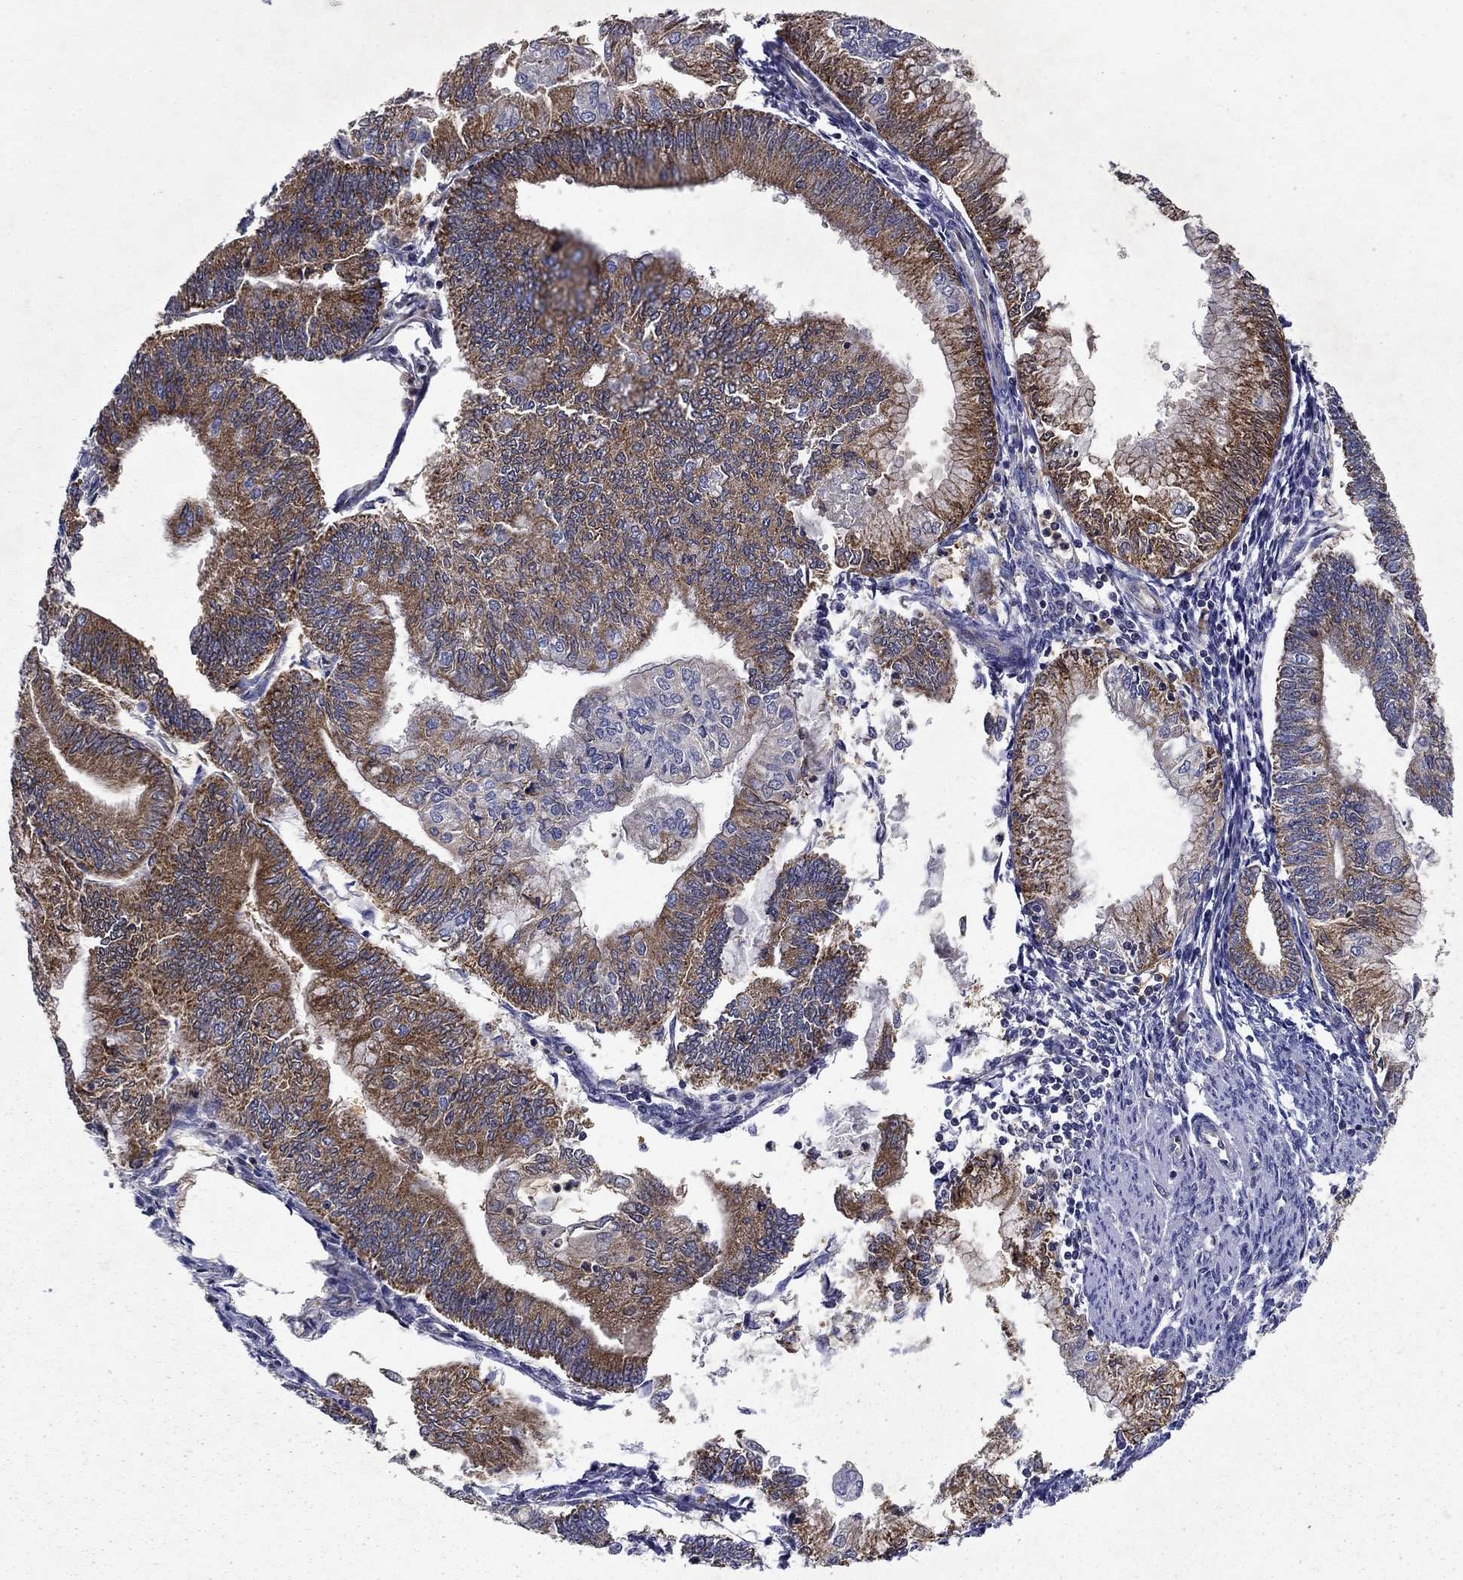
{"staining": {"intensity": "strong", "quantity": "25%-75%", "location": "cytoplasmic/membranous"}, "tissue": "endometrial cancer", "cell_type": "Tumor cells", "image_type": "cancer", "snomed": [{"axis": "morphology", "description": "Adenocarcinoma, NOS"}, {"axis": "topography", "description": "Endometrium"}], "caption": "This image shows immunohistochemistry staining of human adenocarcinoma (endometrial), with high strong cytoplasmic/membranous positivity in about 25%-75% of tumor cells.", "gene": "GLTP", "patient": {"sex": "female", "age": 59}}